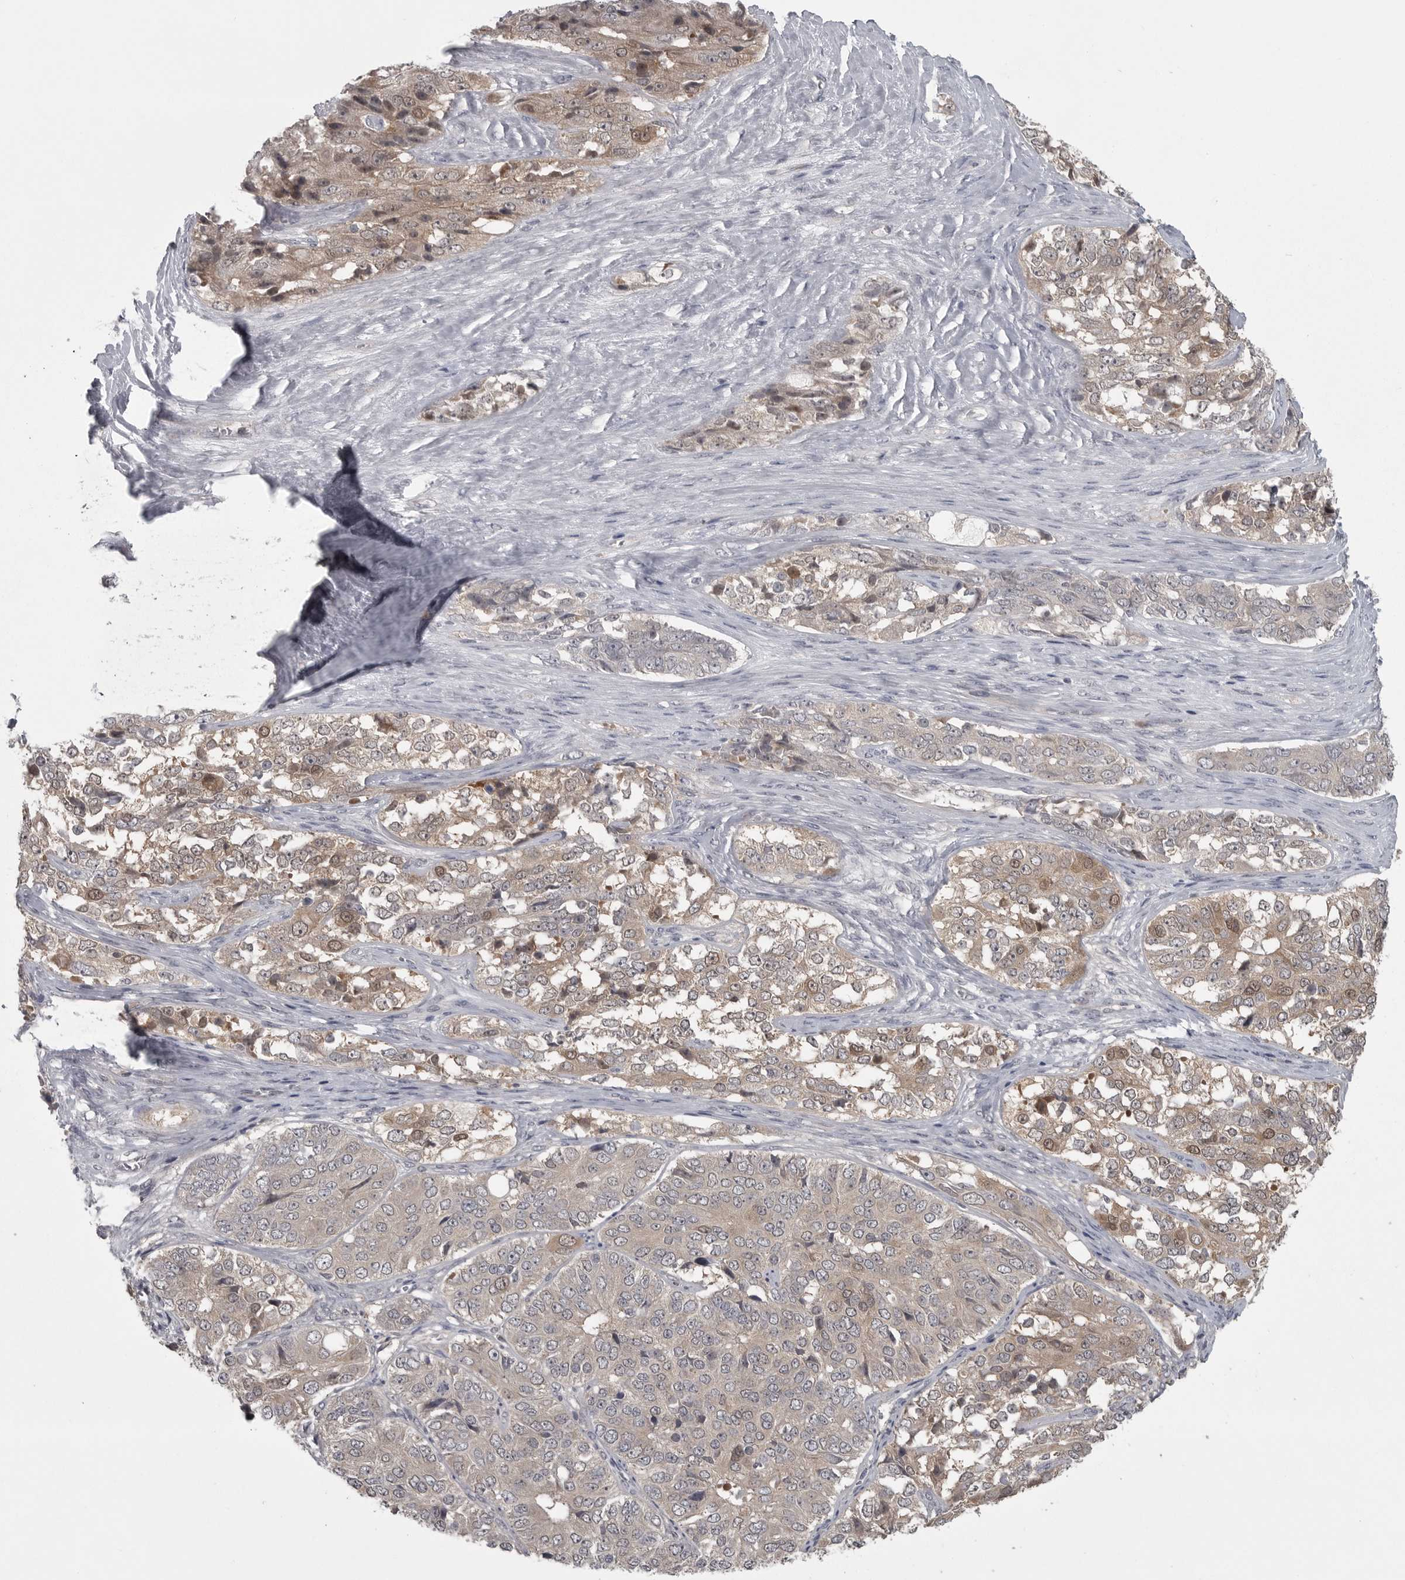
{"staining": {"intensity": "weak", "quantity": "25%-75%", "location": "cytoplasmic/membranous"}, "tissue": "ovarian cancer", "cell_type": "Tumor cells", "image_type": "cancer", "snomed": [{"axis": "morphology", "description": "Carcinoma, endometroid"}, {"axis": "topography", "description": "Ovary"}], "caption": "Immunohistochemical staining of human ovarian endometroid carcinoma shows low levels of weak cytoplasmic/membranous protein staining in approximately 25%-75% of tumor cells.", "gene": "PHF13", "patient": {"sex": "female", "age": 51}}